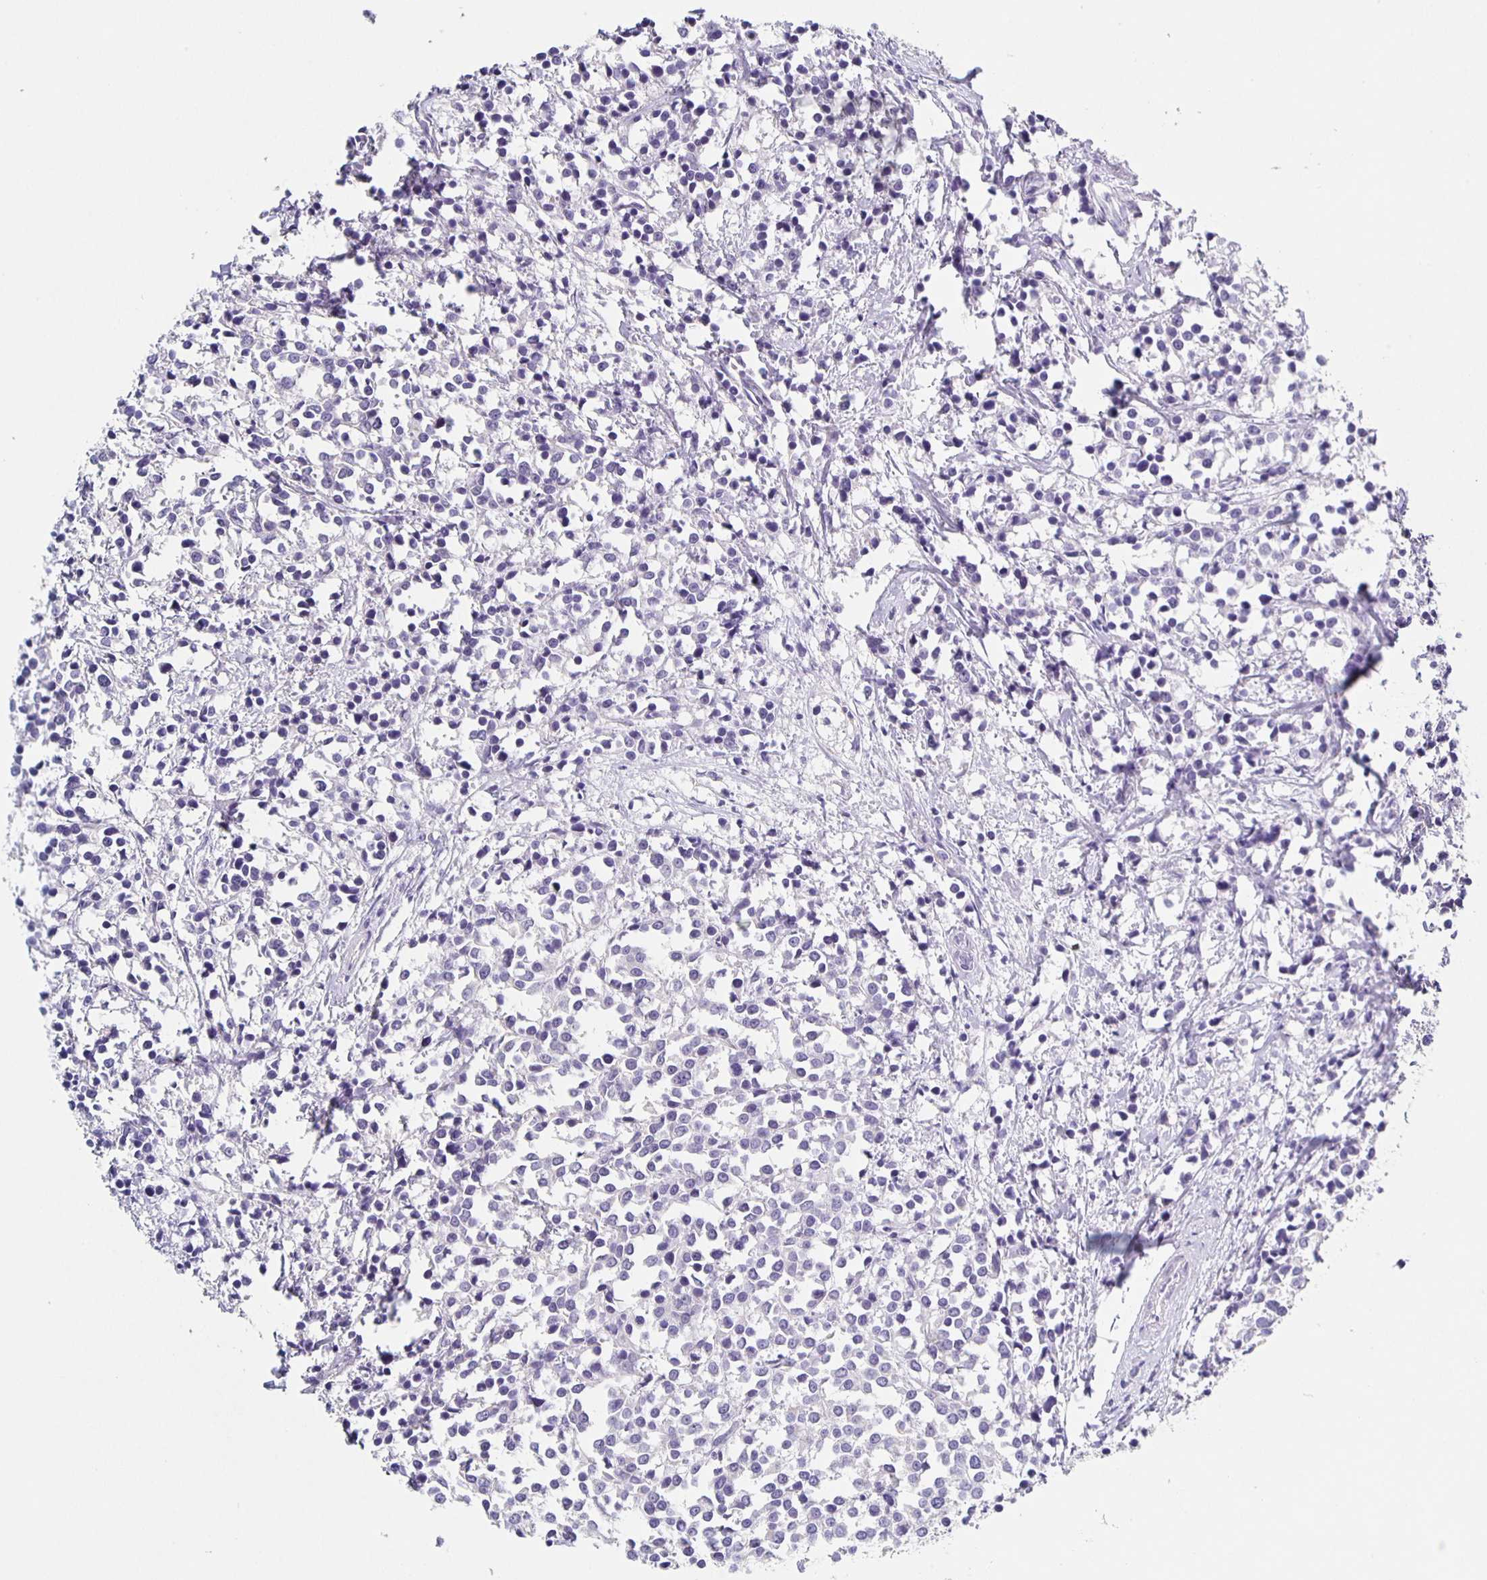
{"staining": {"intensity": "negative", "quantity": "none", "location": "none"}, "tissue": "breast cancer", "cell_type": "Tumor cells", "image_type": "cancer", "snomed": [{"axis": "morphology", "description": "Duct carcinoma"}, {"axis": "topography", "description": "Breast"}], "caption": "The IHC histopathology image has no significant staining in tumor cells of breast cancer tissue.", "gene": "CARNS1", "patient": {"sex": "female", "age": 80}}